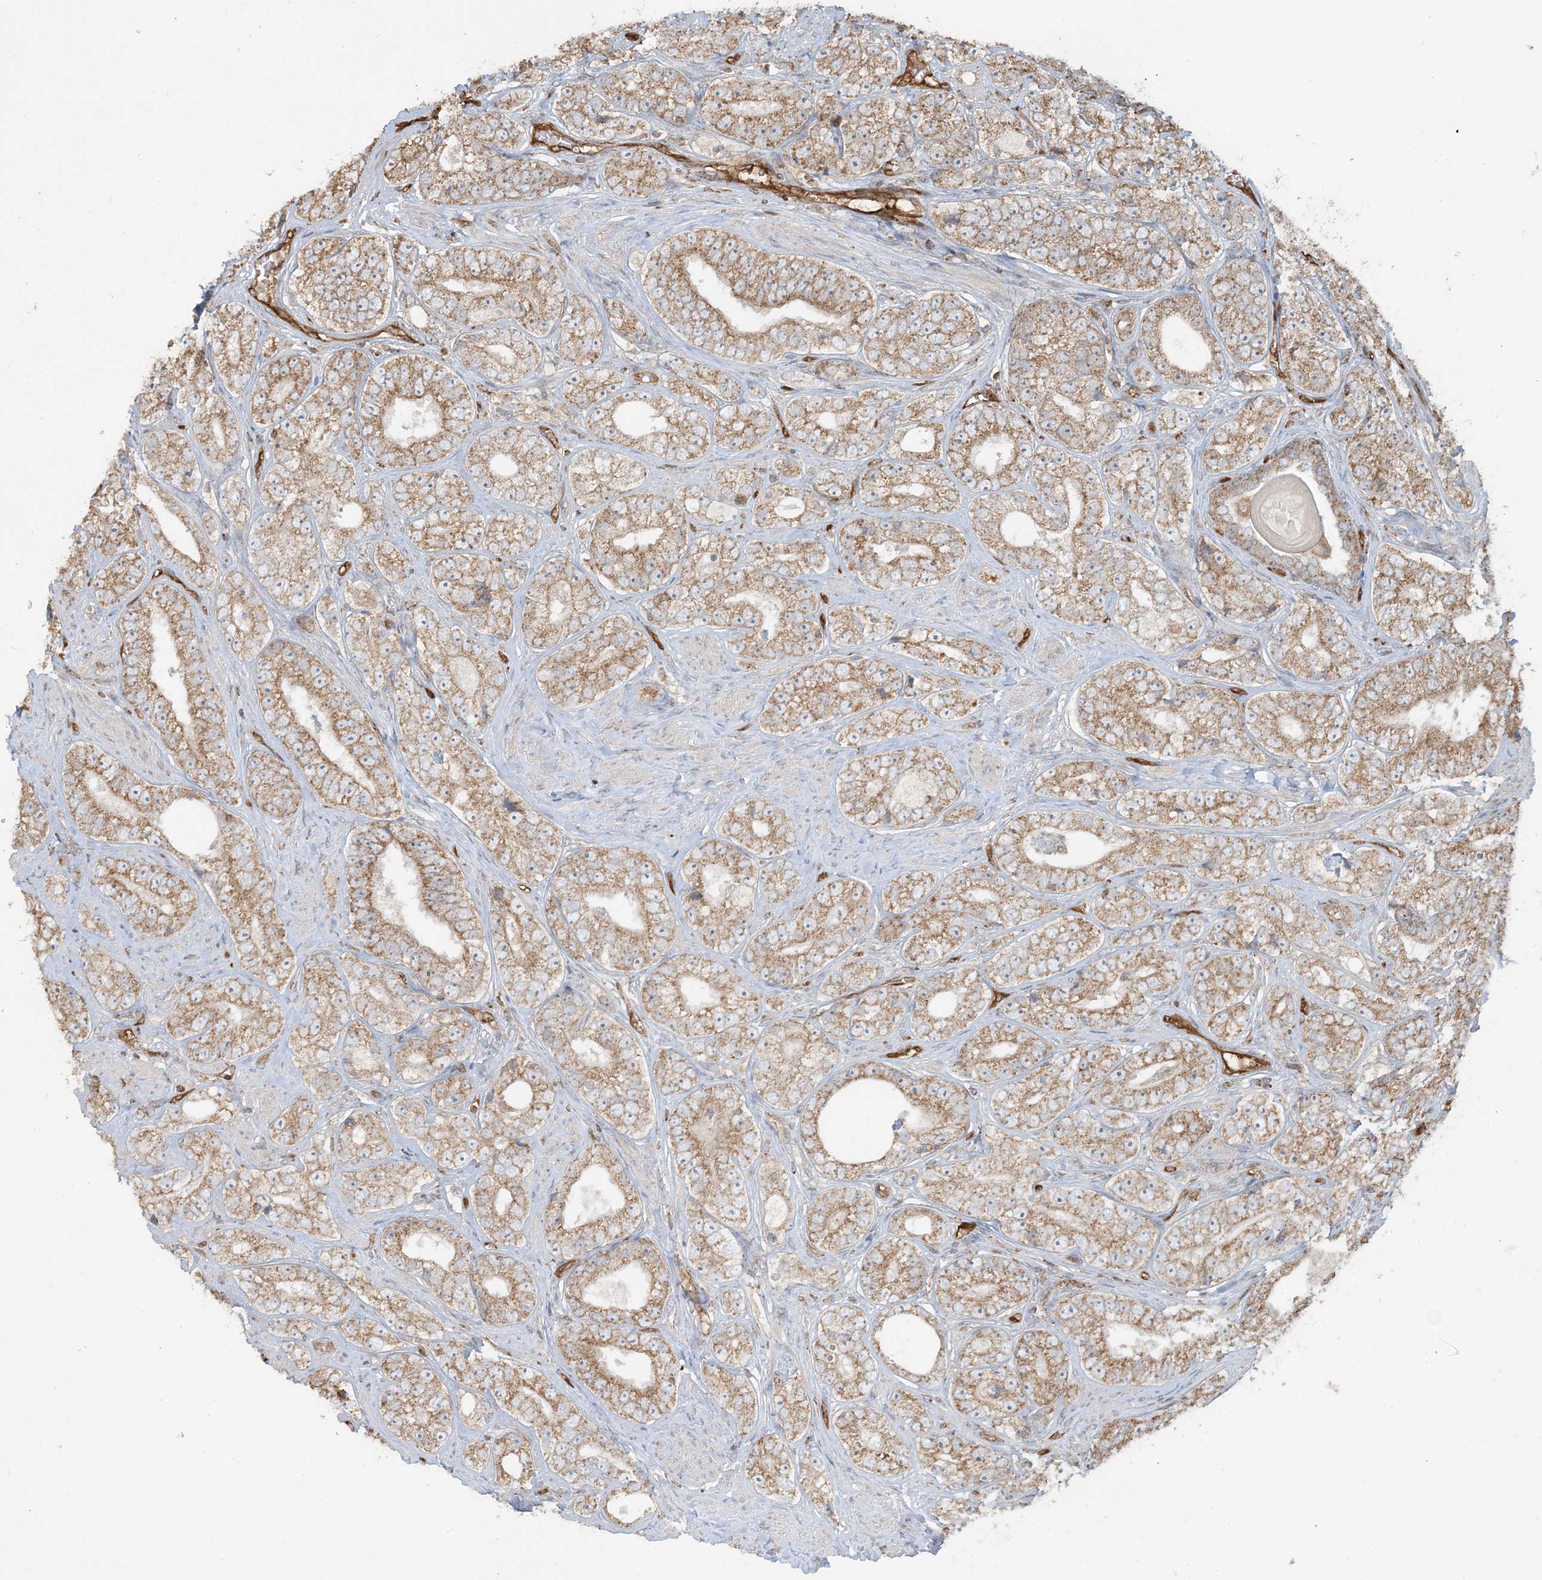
{"staining": {"intensity": "moderate", "quantity": ">75%", "location": "cytoplasmic/membranous"}, "tissue": "prostate cancer", "cell_type": "Tumor cells", "image_type": "cancer", "snomed": [{"axis": "morphology", "description": "Adenocarcinoma, High grade"}, {"axis": "topography", "description": "Prostate"}], "caption": "A photomicrograph of human prostate cancer stained for a protein shows moderate cytoplasmic/membranous brown staining in tumor cells.", "gene": "PPM1F", "patient": {"sex": "male", "age": 56}}